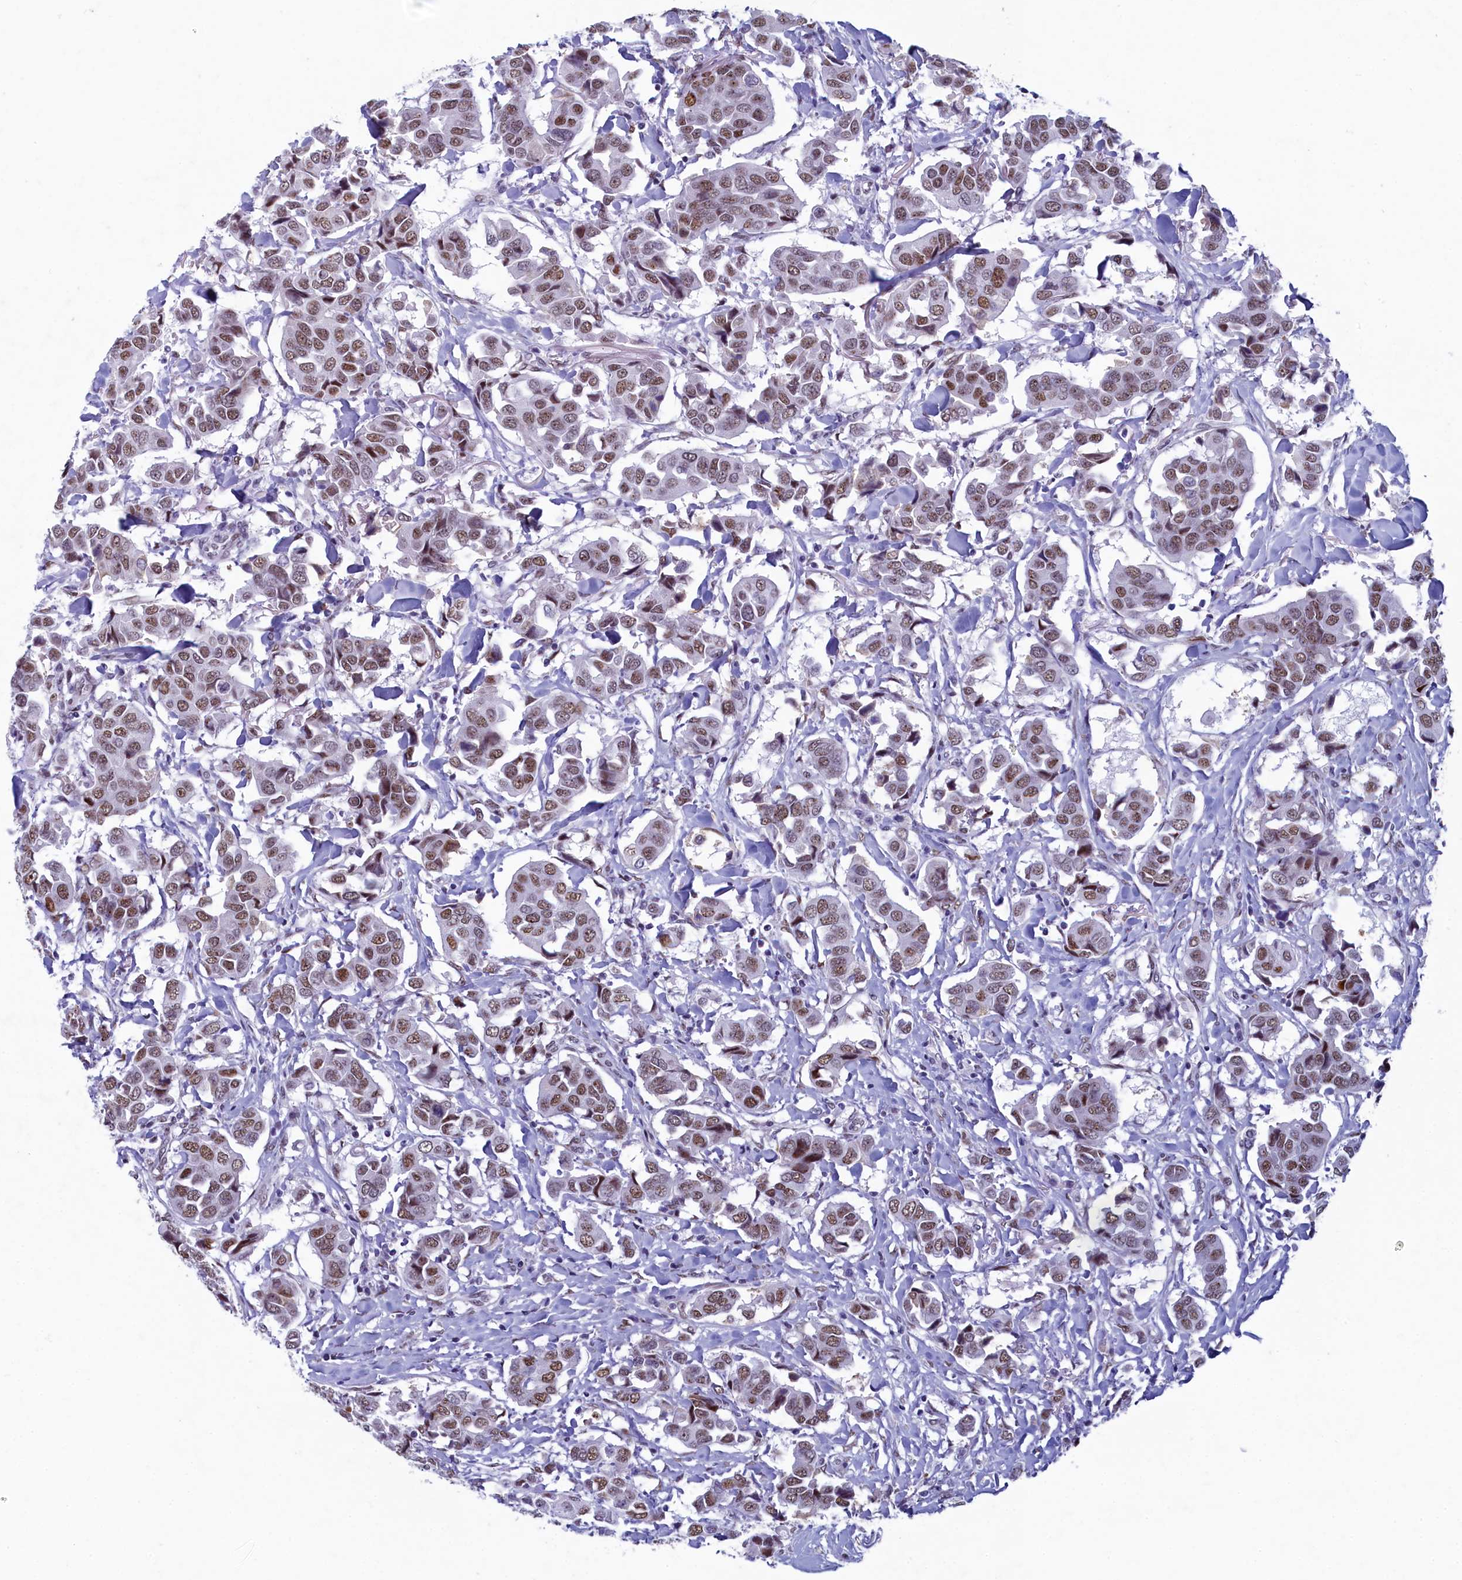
{"staining": {"intensity": "moderate", "quantity": ">75%", "location": "nuclear"}, "tissue": "breast cancer", "cell_type": "Tumor cells", "image_type": "cancer", "snomed": [{"axis": "morphology", "description": "Duct carcinoma"}, {"axis": "topography", "description": "Breast"}], "caption": "Immunohistochemical staining of intraductal carcinoma (breast) demonstrates medium levels of moderate nuclear expression in about >75% of tumor cells.", "gene": "SUGP2", "patient": {"sex": "female", "age": 80}}